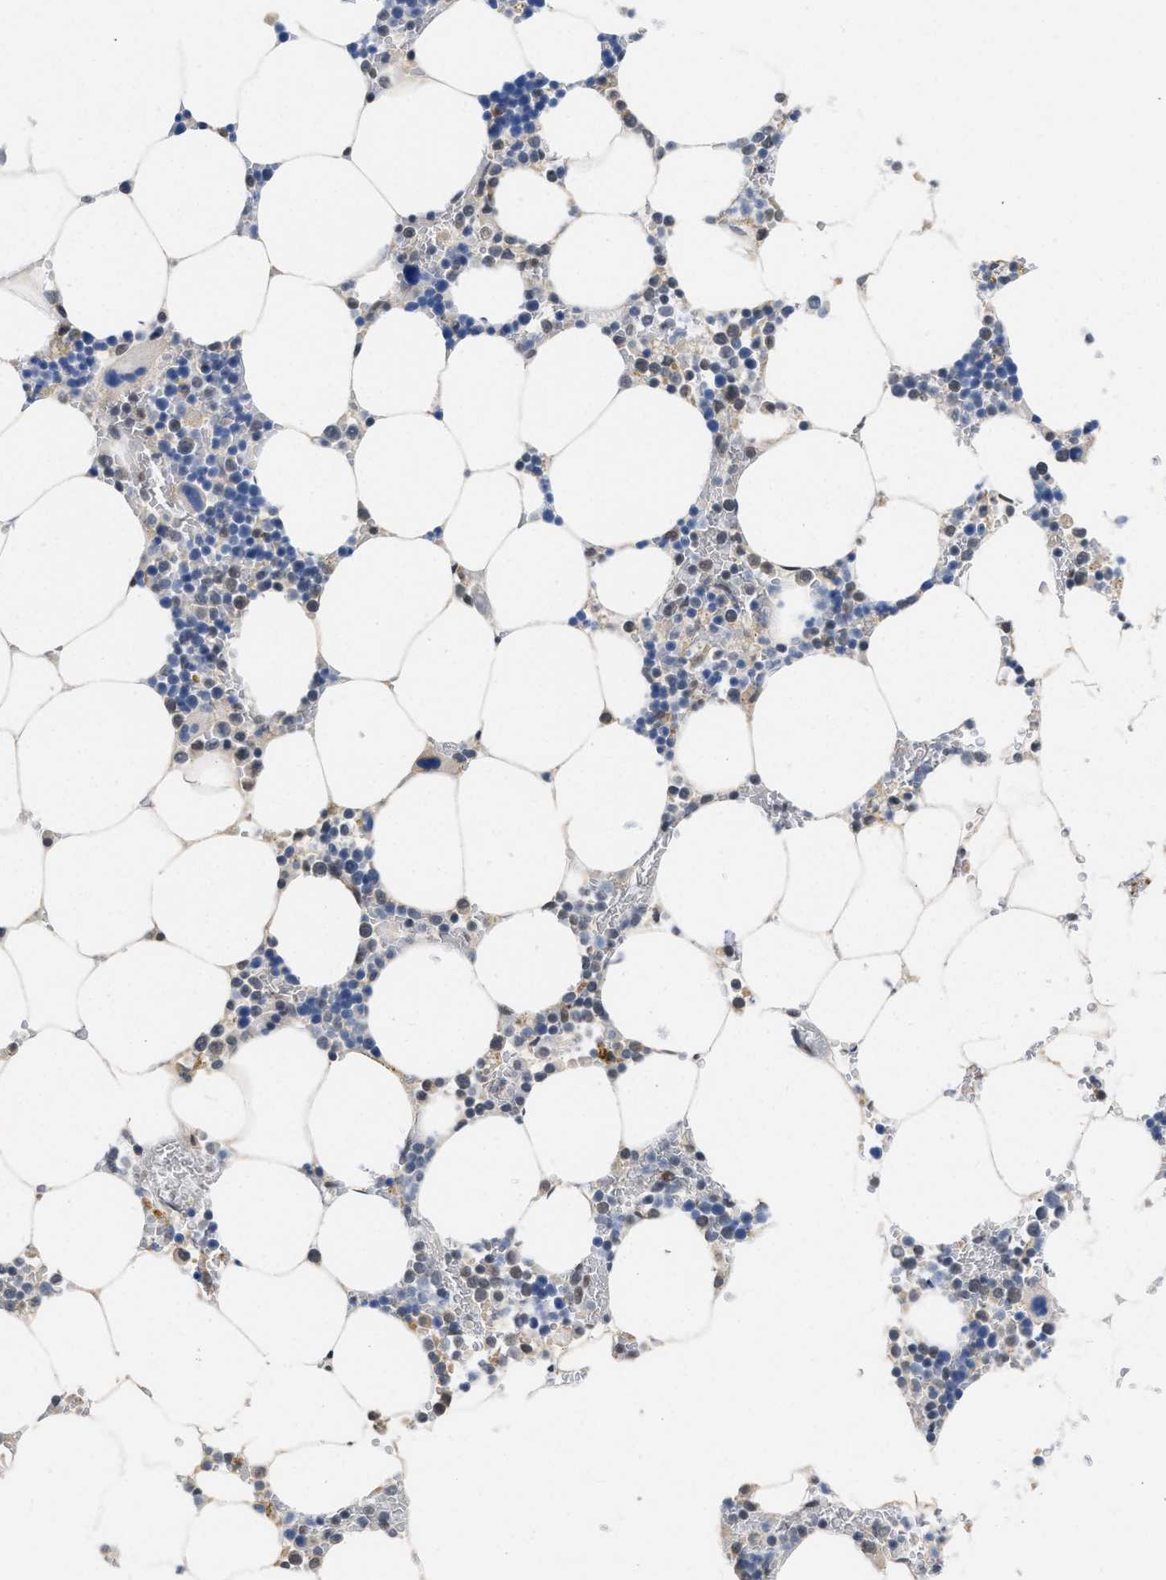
{"staining": {"intensity": "weak", "quantity": "<25%", "location": "nuclear"}, "tissue": "bone marrow", "cell_type": "Hematopoietic cells", "image_type": "normal", "snomed": [{"axis": "morphology", "description": "Normal tissue, NOS"}, {"axis": "topography", "description": "Bone marrow"}], "caption": "An IHC image of normal bone marrow is shown. There is no staining in hematopoietic cells of bone marrow.", "gene": "GGNBP2", "patient": {"sex": "male", "age": 70}}